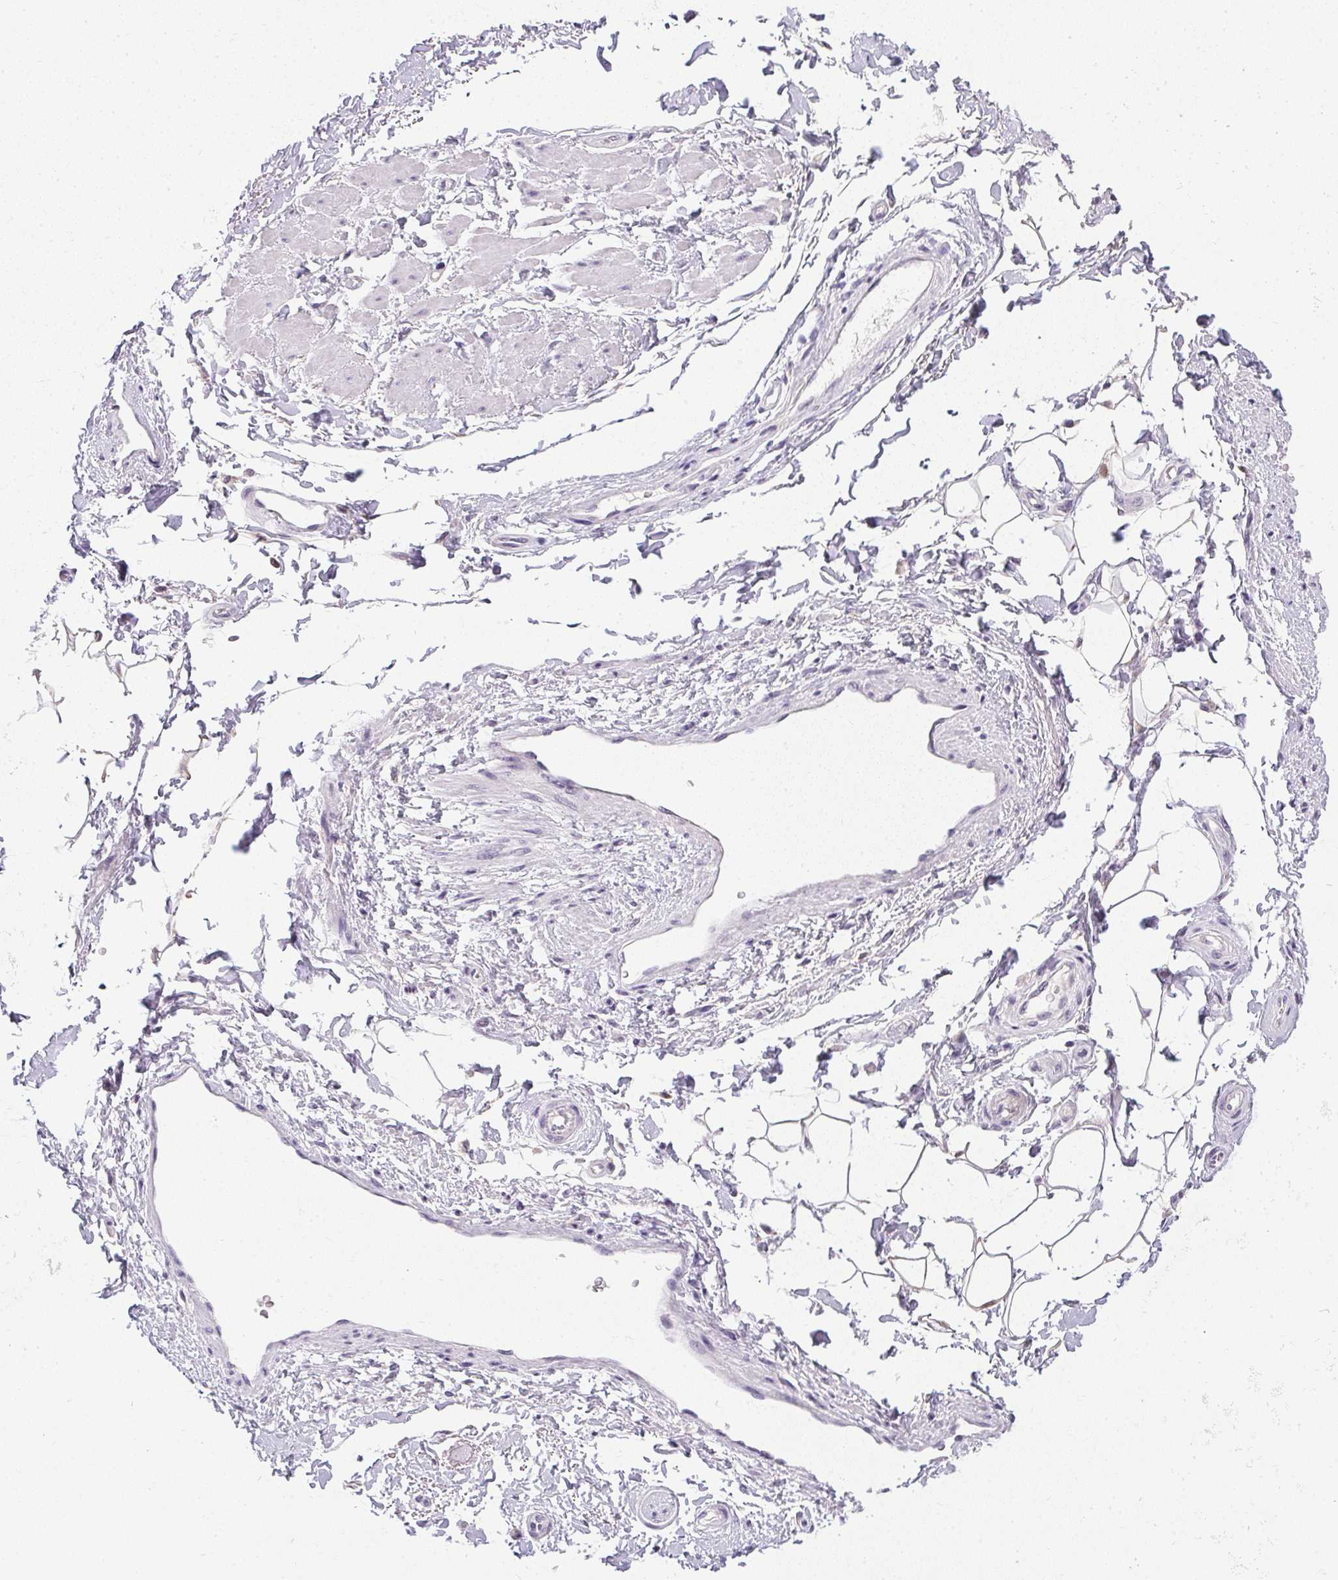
{"staining": {"intensity": "negative", "quantity": "none", "location": "none"}, "tissue": "adipose tissue", "cell_type": "Adipocytes", "image_type": "normal", "snomed": [{"axis": "morphology", "description": "Normal tissue, NOS"}, {"axis": "topography", "description": "Anal"}, {"axis": "topography", "description": "Peripheral nerve tissue"}], "caption": "This is an immunohistochemistry (IHC) histopathology image of normal adipose tissue. There is no positivity in adipocytes.", "gene": "DNAJC5G", "patient": {"sex": "male", "age": 51}}